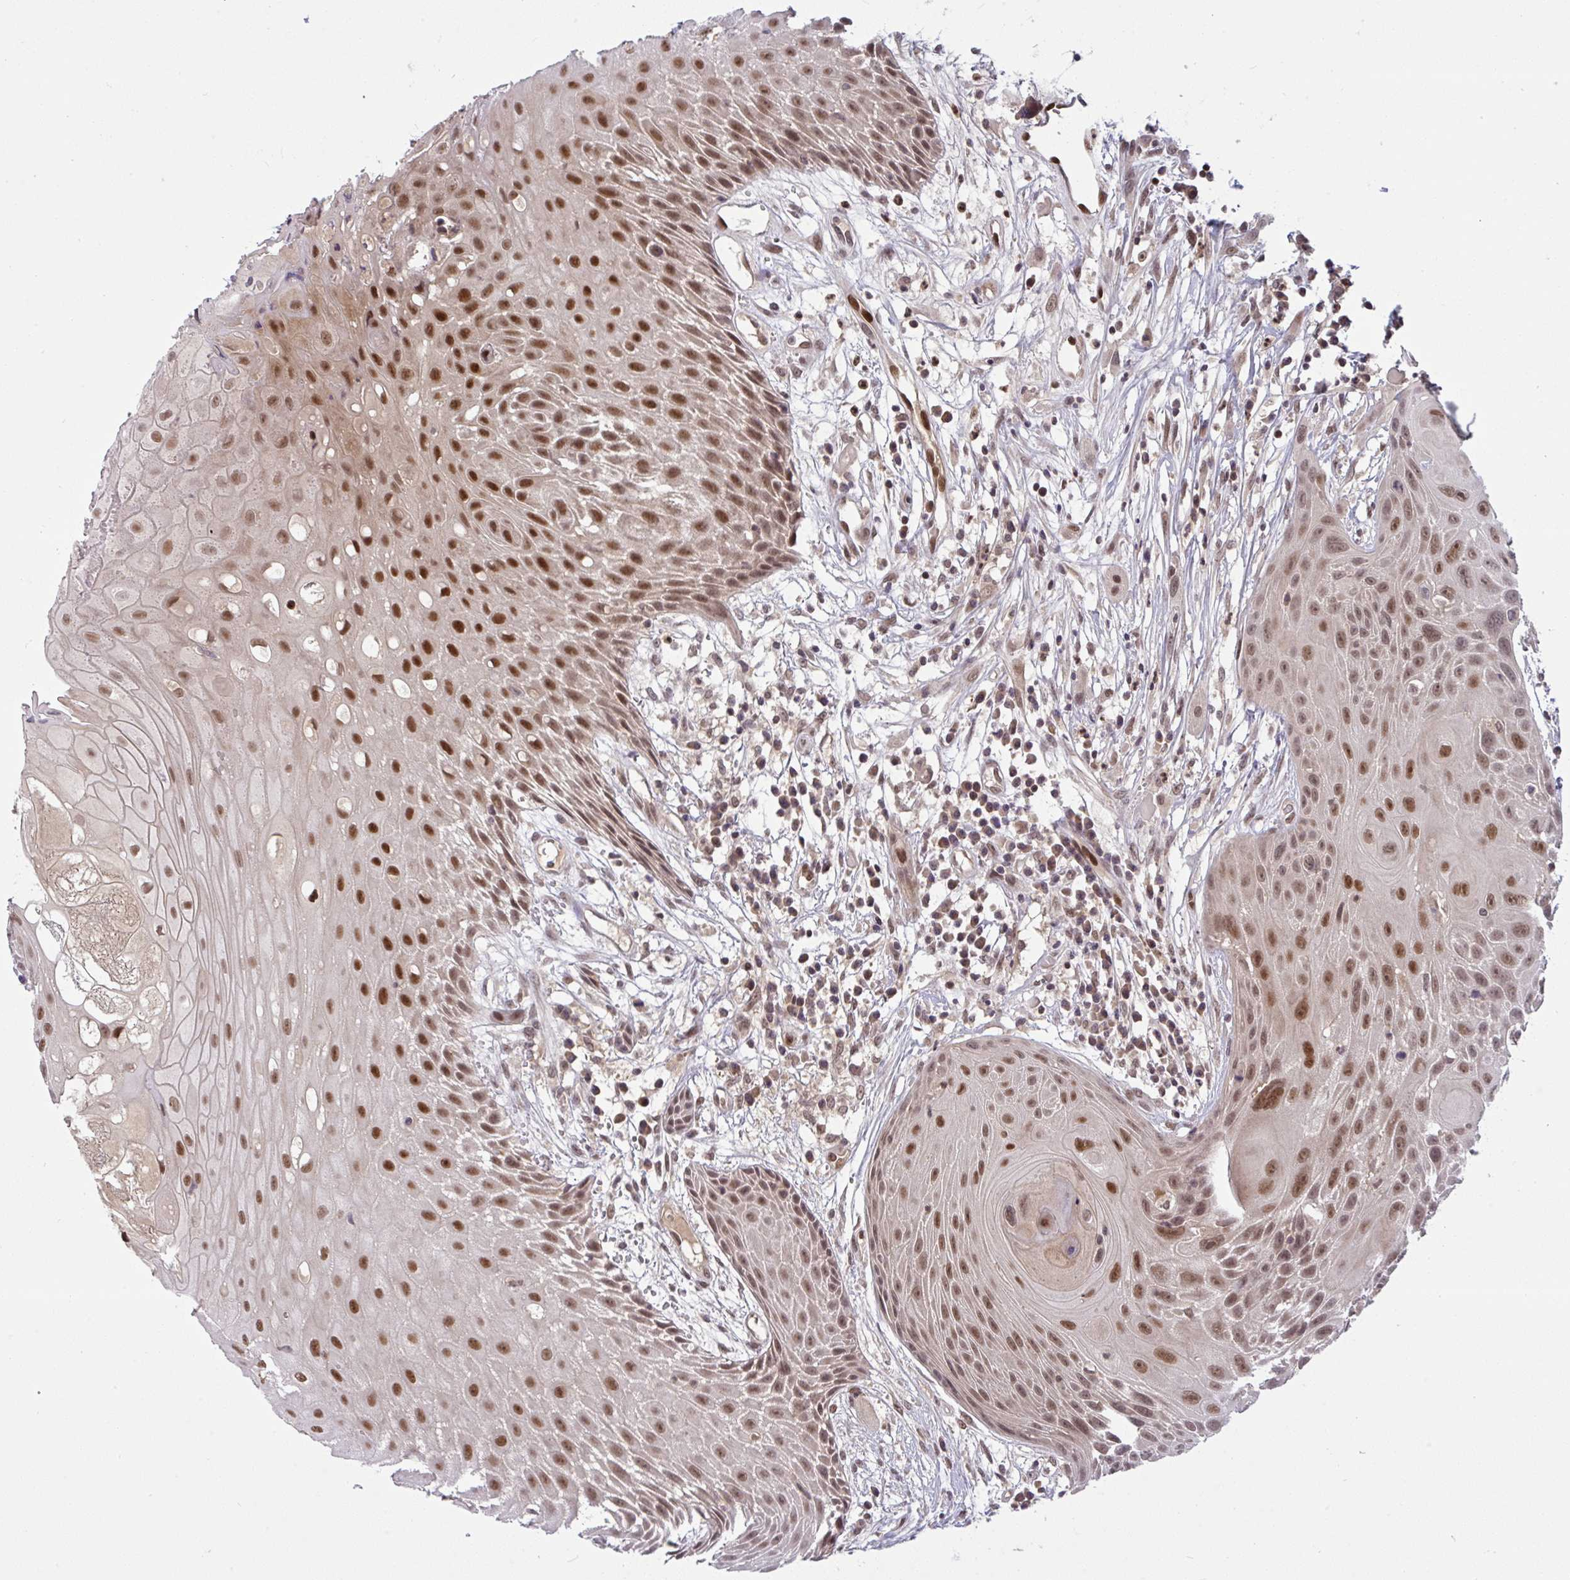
{"staining": {"intensity": "moderate", "quantity": ">75%", "location": "nuclear"}, "tissue": "head and neck cancer", "cell_type": "Tumor cells", "image_type": "cancer", "snomed": [{"axis": "morphology", "description": "Squamous cell carcinoma, NOS"}, {"axis": "topography", "description": "Head-Neck"}], "caption": "Immunohistochemical staining of human head and neck squamous cell carcinoma exhibits medium levels of moderate nuclear staining in about >75% of tumor cells.", "gene": "KLF2", "patient": {"sex": "female", "age": 73}}